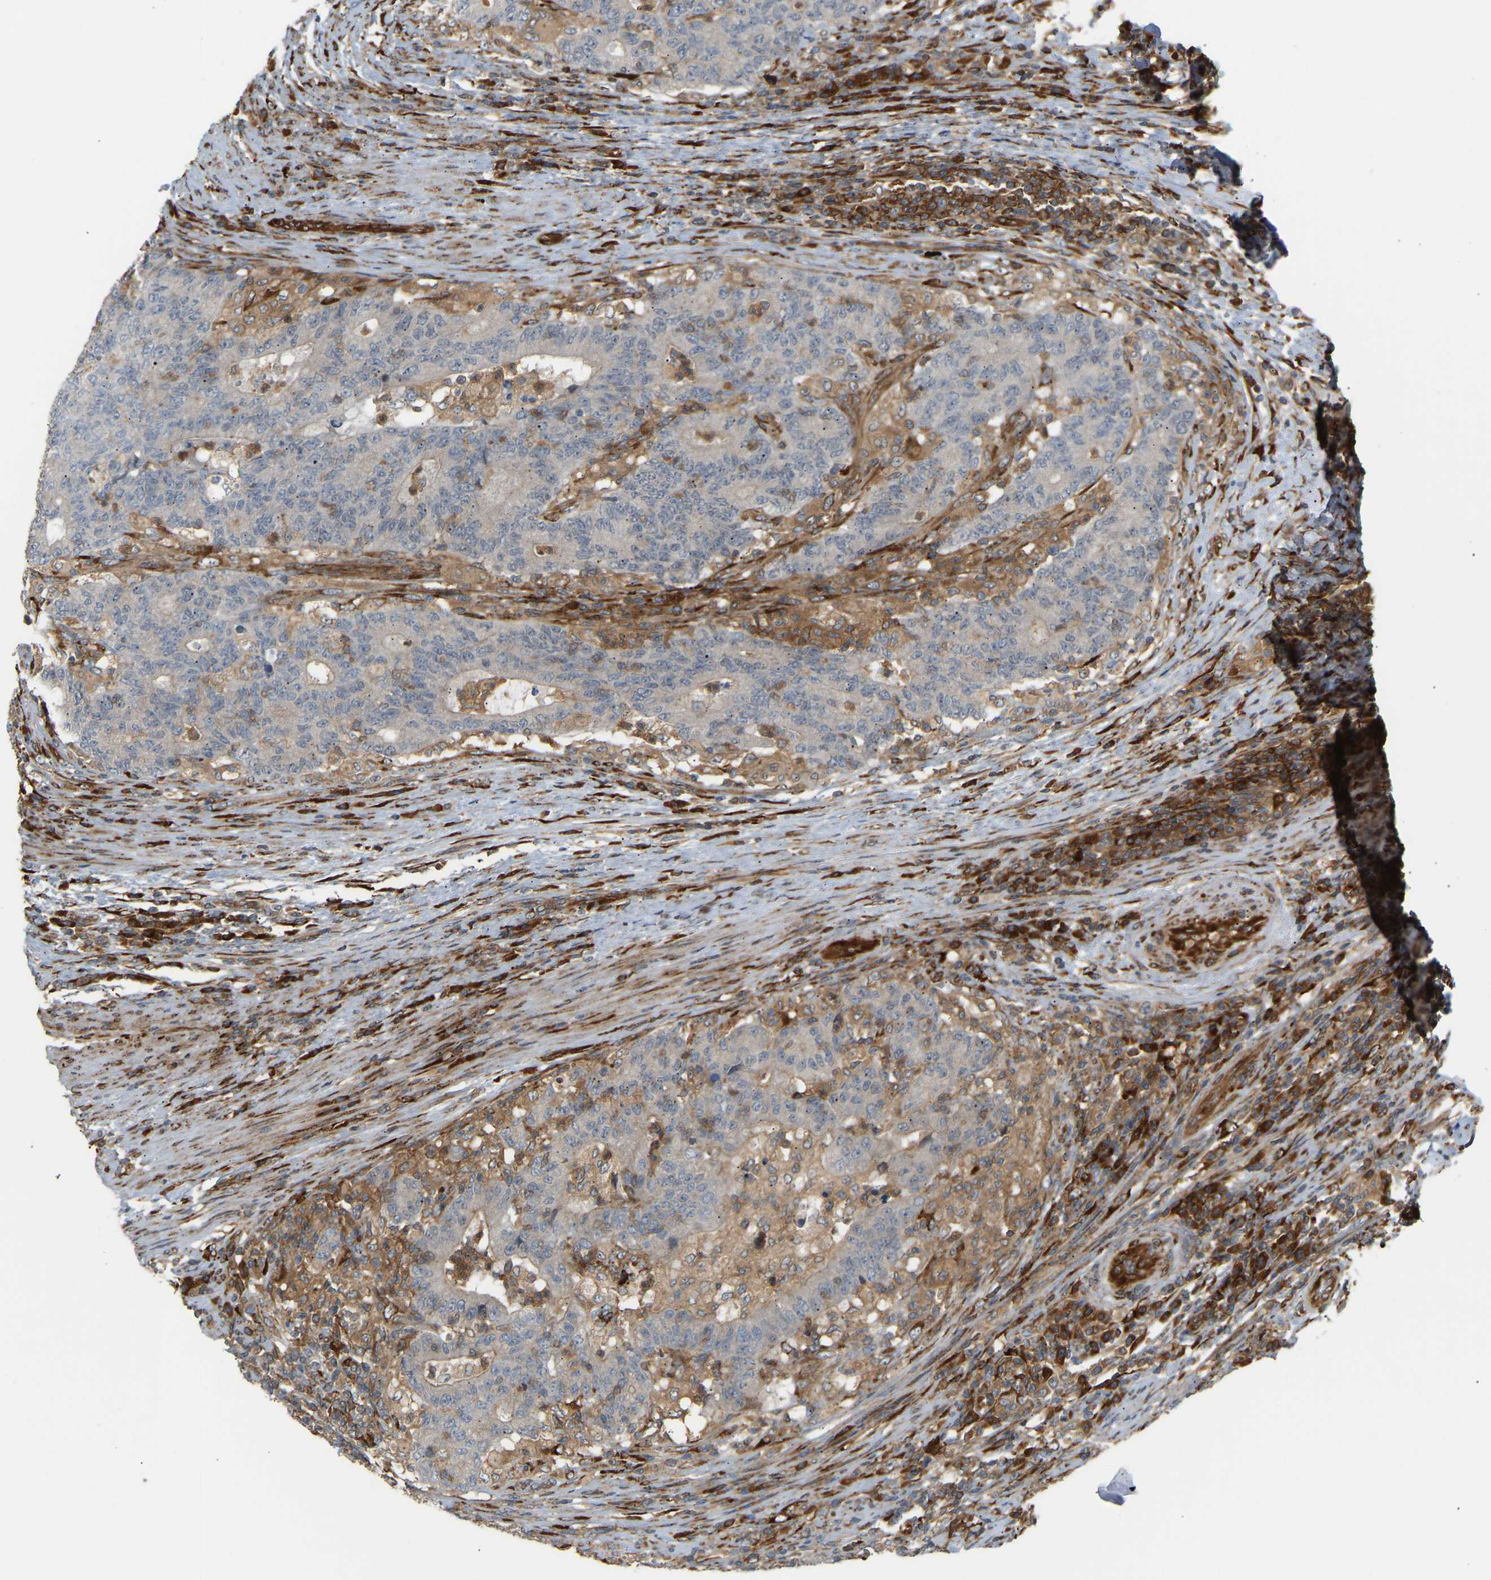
{"staining": {"intensity": "weak", "quantity": "<25%", "location": "cytoplasmic/membranous"}, "tissue": "colorectal cancer", "cell_type": "Tumor cells", "image_type": "cancer", "snomed": [{"axis": "morphology", "description": "Normal tissue, NOS"}, {"axis": "morphology", "description": "Adenocarcinoma, NOS"}, {"axis": "topography", "description": "Colon"}], "caption": "Histopathology image shows no significant protein positivity in tumor cells of colorectal adenocarcinoma.", "gene": "PLCG2", "patient": {"sex": "female", "age": 75}}